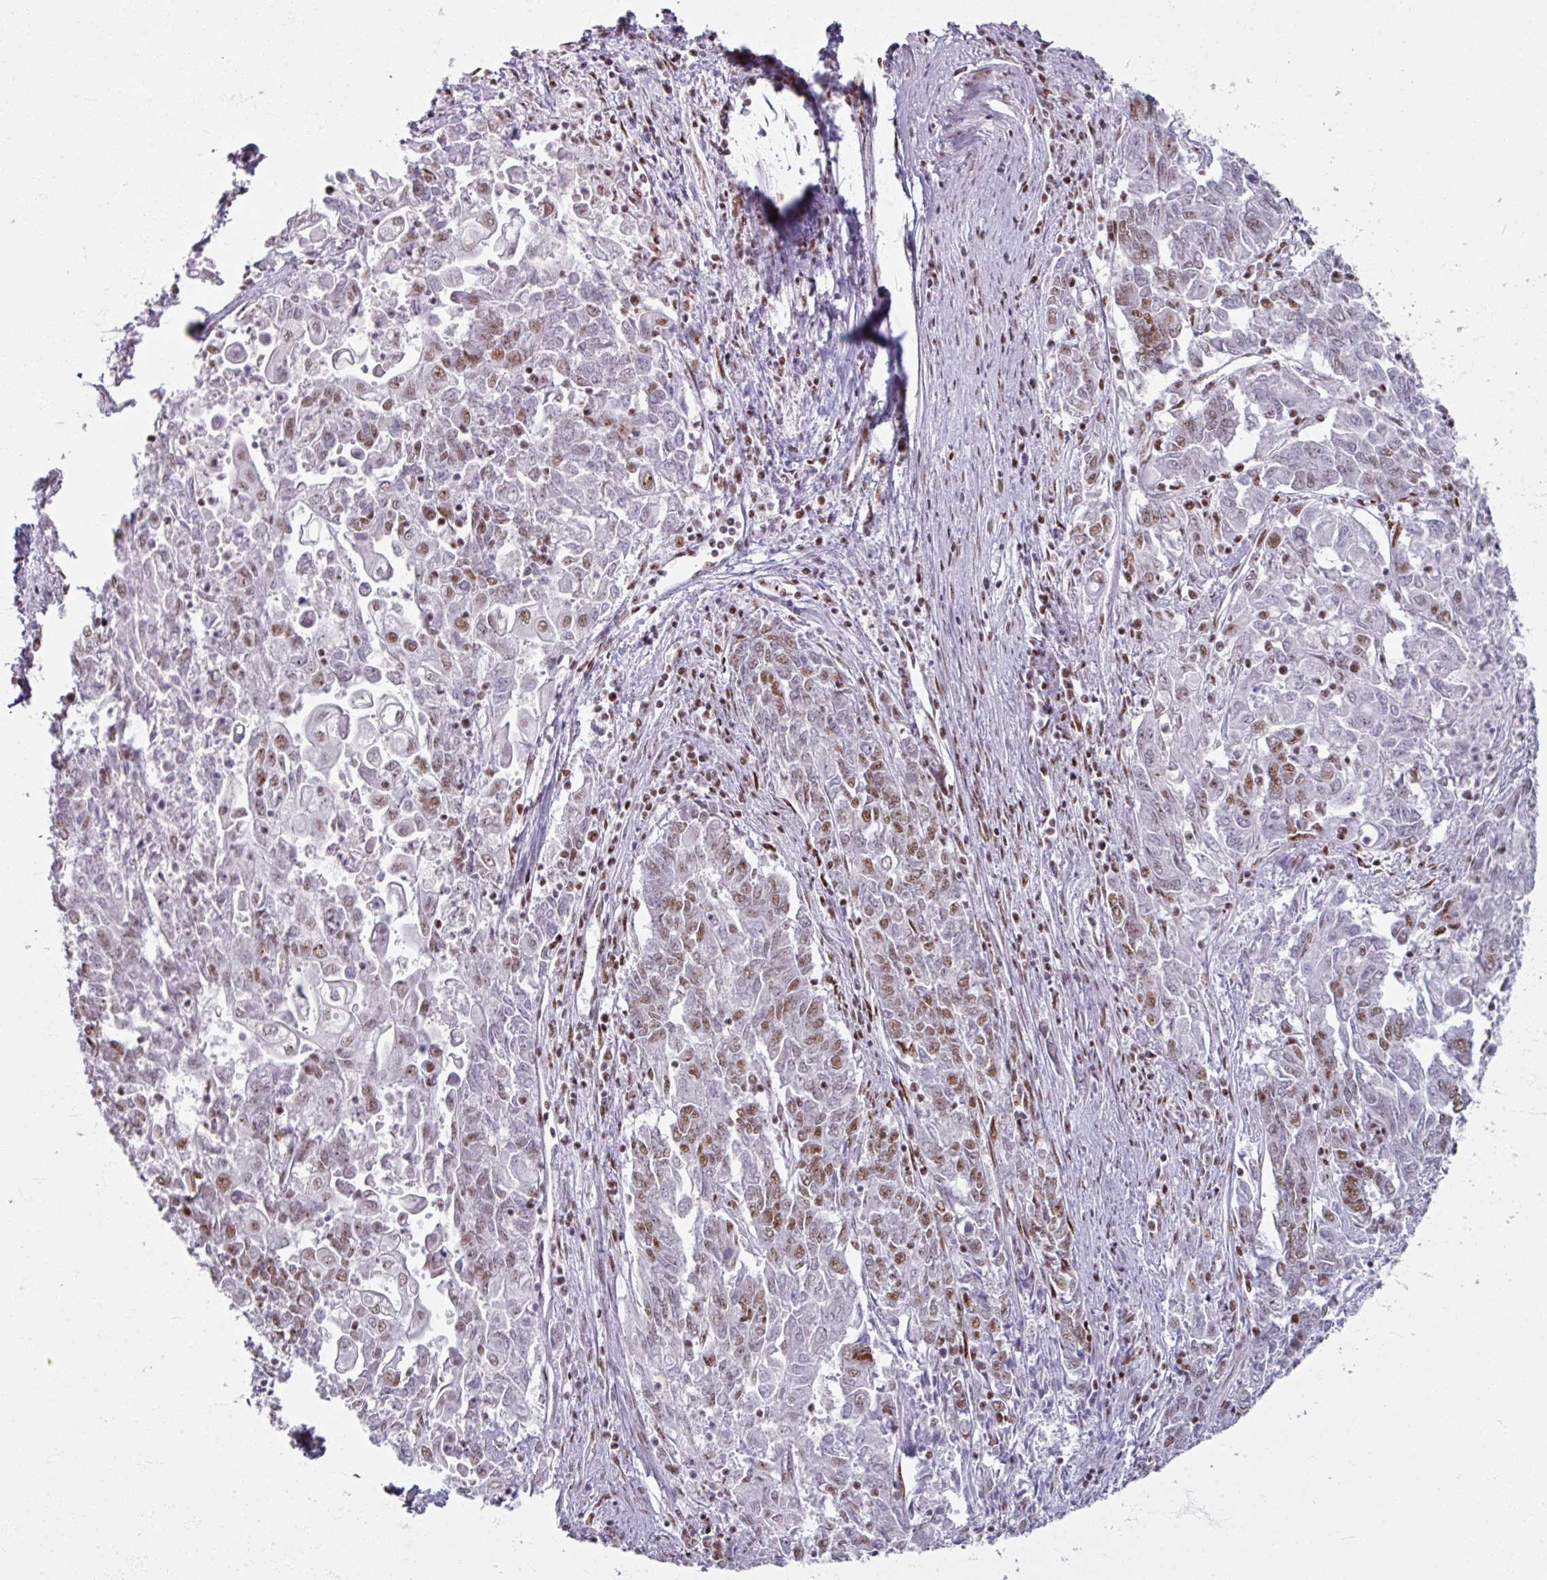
{"staining": {"intensity": "moderate", "quantity": "25%-75%", "location": "nuclear"}, "tissue": "endometrial cancer", "cell_type": "Tumor cells", "image_type": "cancer", "snomed": [{"axis": "morphology", "description": "Adenocarcinoma, NOS"}, {"axis": "topography", "description": "Endometrium"}], "caption": "The image reveals a brown stain indicating the presence of a protein in the nuclear of tumor cells in endometrial adenocarcinoma. Immunohistochemistry (ihc) stains the protein in brown and the nuclei are stained blue.", "gene": "ADAR", "patient": {"sex": "female", "age": 54}}